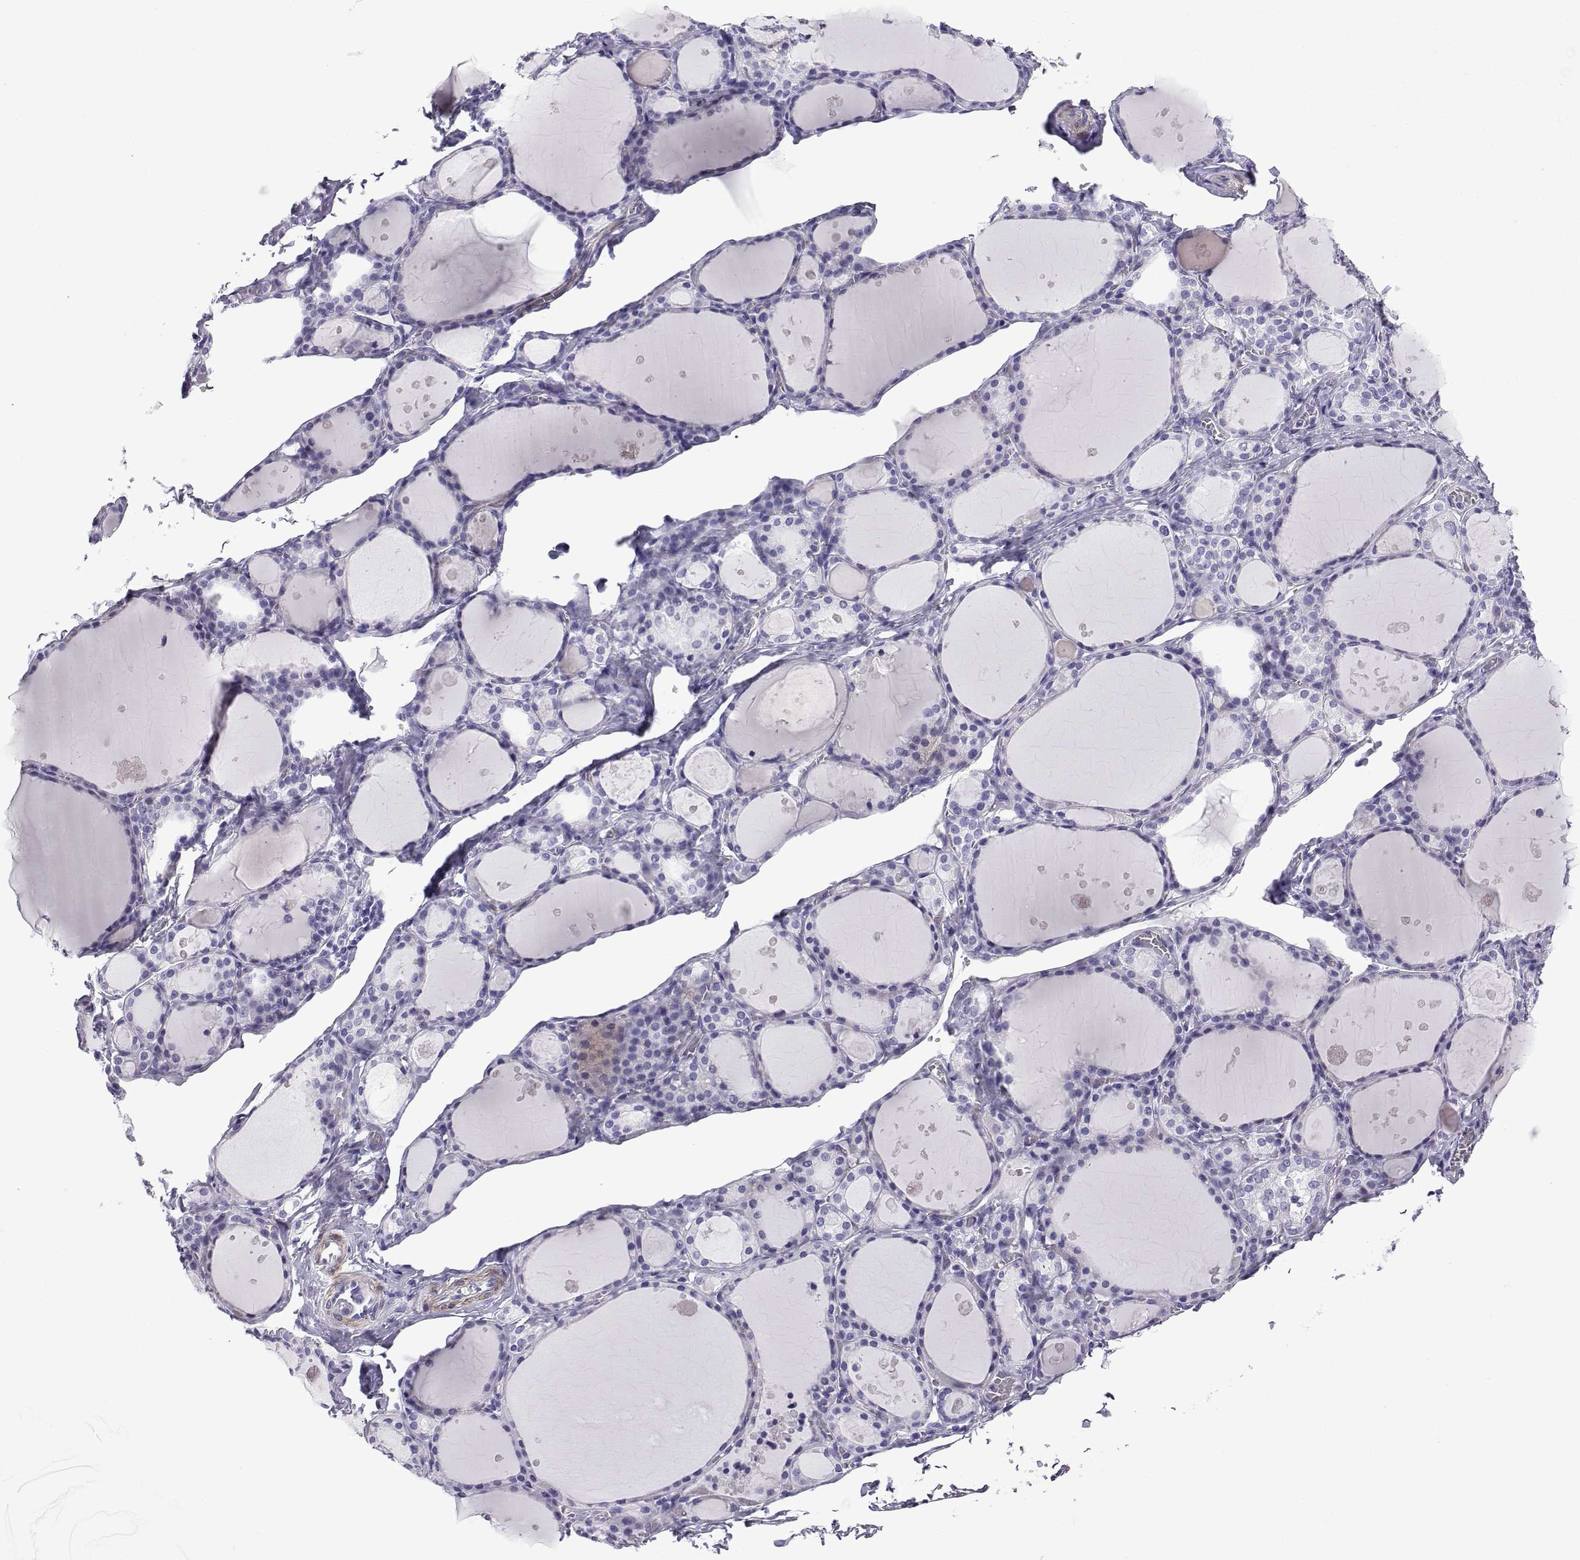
{"staining": {"intensity": "negative", "quantity": "none", "location": "none"}, "tissue": "thyroid gland", "cell_type": "Glandular cells", "image_type": "normal", "snomed": [{"axis": "morphology", "description": "Normal tissue, NOS"}, {"axis": "topography", "description": "Thyroid gland"}], "caption": "Glandular cells show no significant protein positivity in normal thyroid gland.", "gene": "KCNF1", "patient": {"sex": "male", "age": 68}}